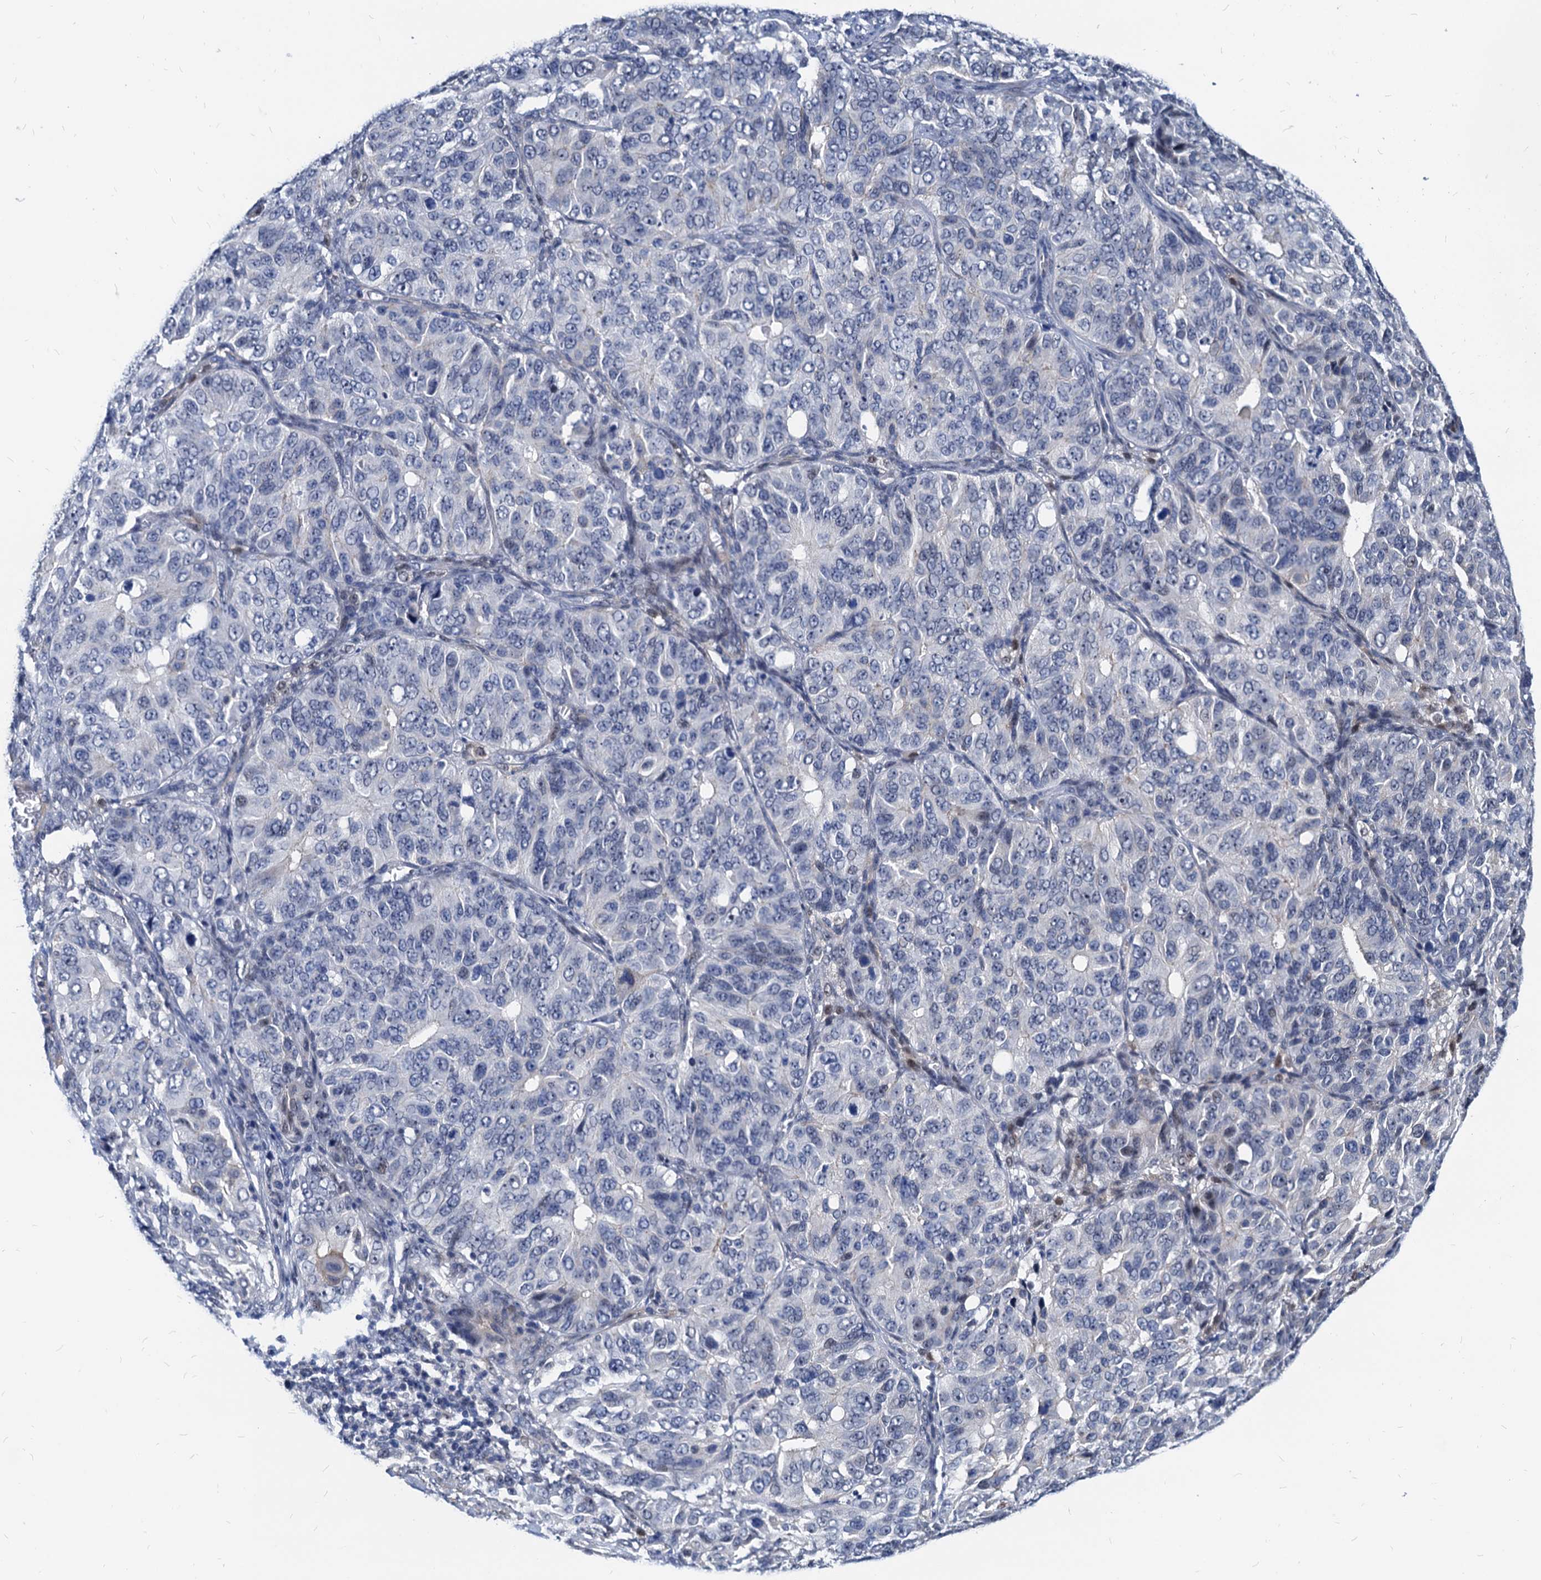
{"staining": {"intensity": "negative", "quantity": "none", "location": "none"}, "tissue": "ovarian cancer", "cell_type": "Tumor cells", "image_type": "cancer", "snomed": [{"axis": "morphology", "description": "Carcinoma, endometroid"}, {"axis": "topography", "description": "Ovary"}], "caption": "This is an immunohistochemistry (IHC) histopathology image of endometroid carcinoma (ovarian). There is no expression in tumor cells.", "gene": "HSF2", "patient": {"sex": "female", "age": 51}}